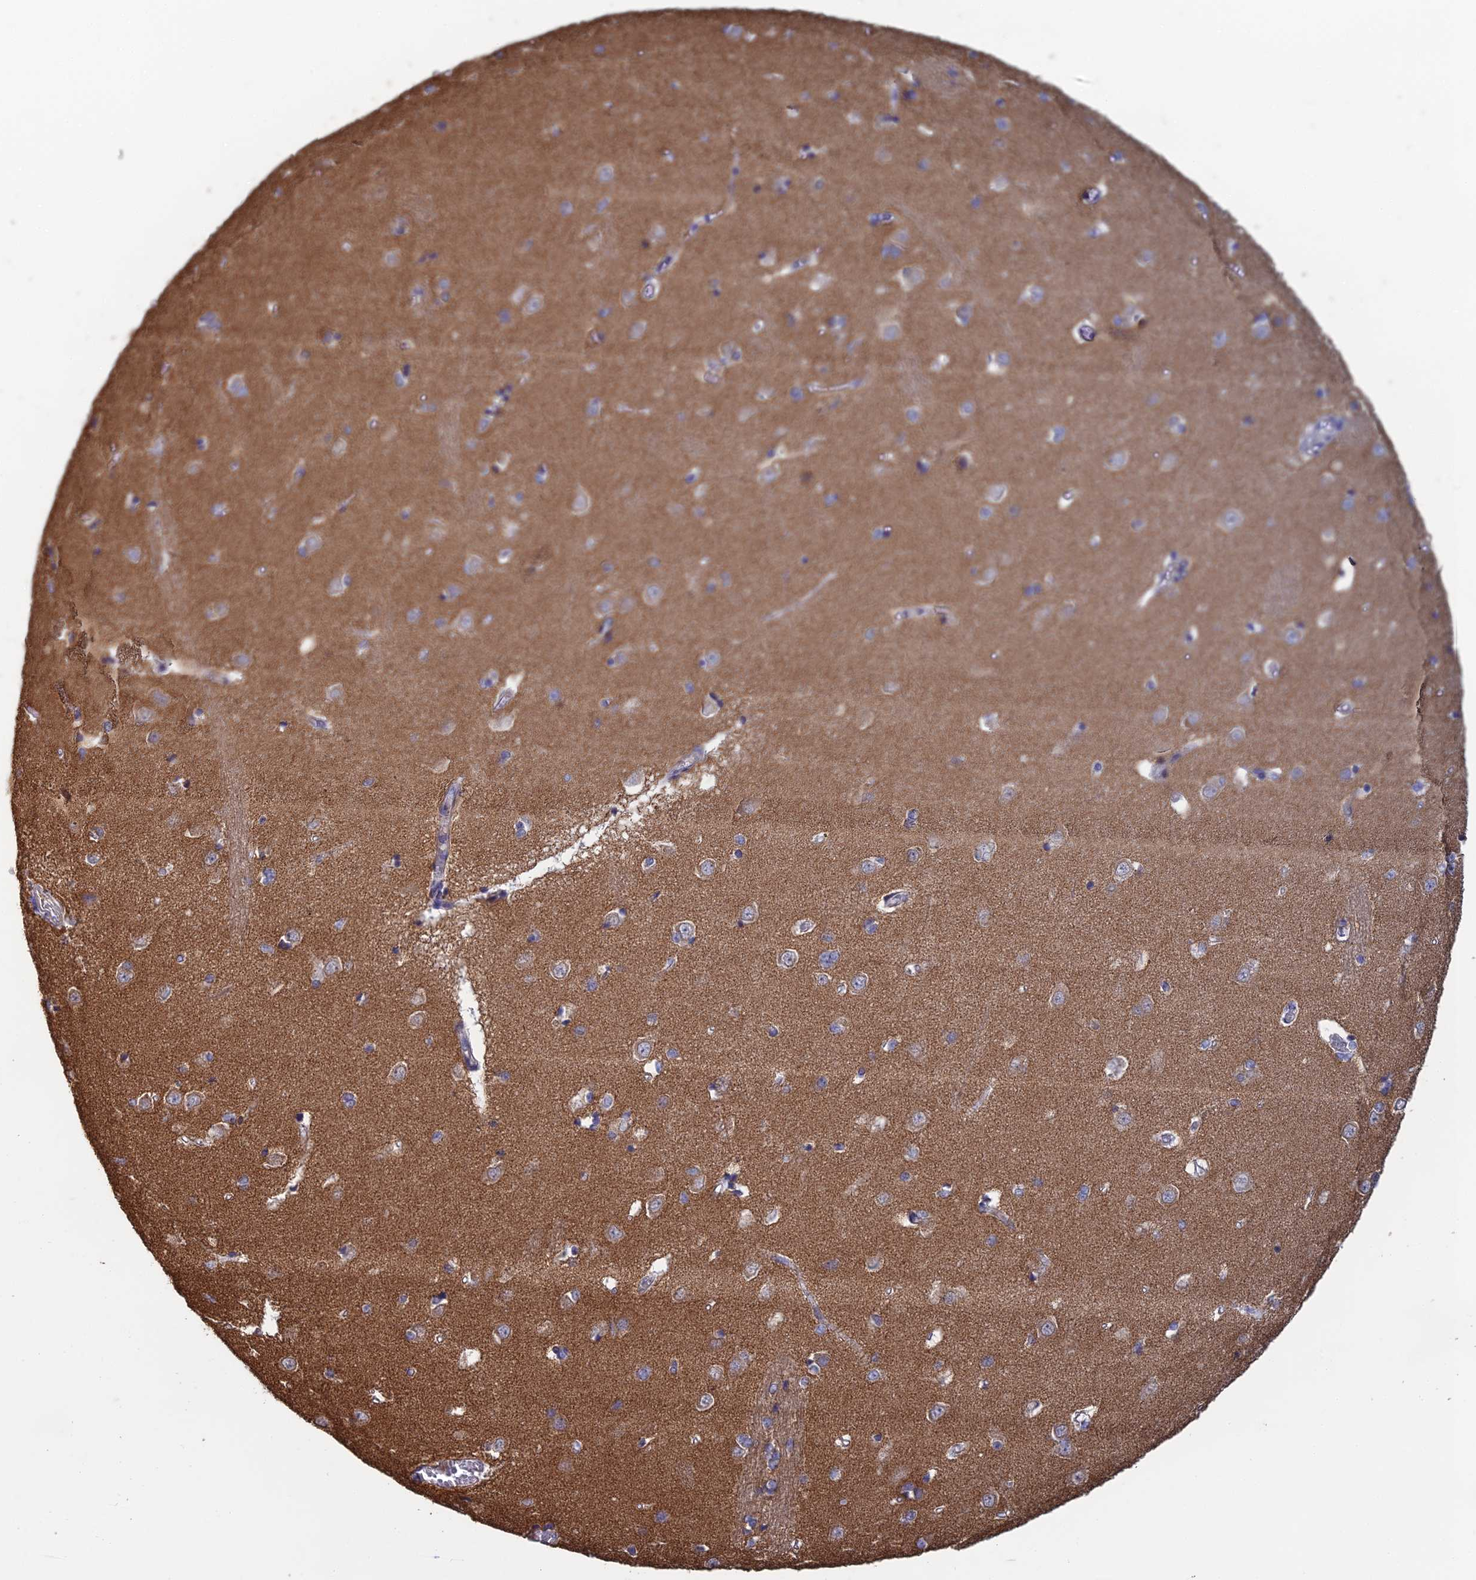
{"staining": {"intensity": "weak", "quantity": "25%-75%", "location": "cytoplasmic/membranous"}, "tissue": "caudate", "cell_type": "Glial cells", "image_type": "normal", "snomed": [{"axis": "morphology", "description": "Normal tissue, NOS"}, {"axis": "topography", "description": "Lateral ventricle wall"}], "caption": "An immunohistochemistry image of normal tissue is shown. Protein staining in brown highlights weak cytoplasmic/membranous positivity in caudate within glial cells.", "gene": "PCDHA5", "patient": {"sex": "male", "age": 37}}